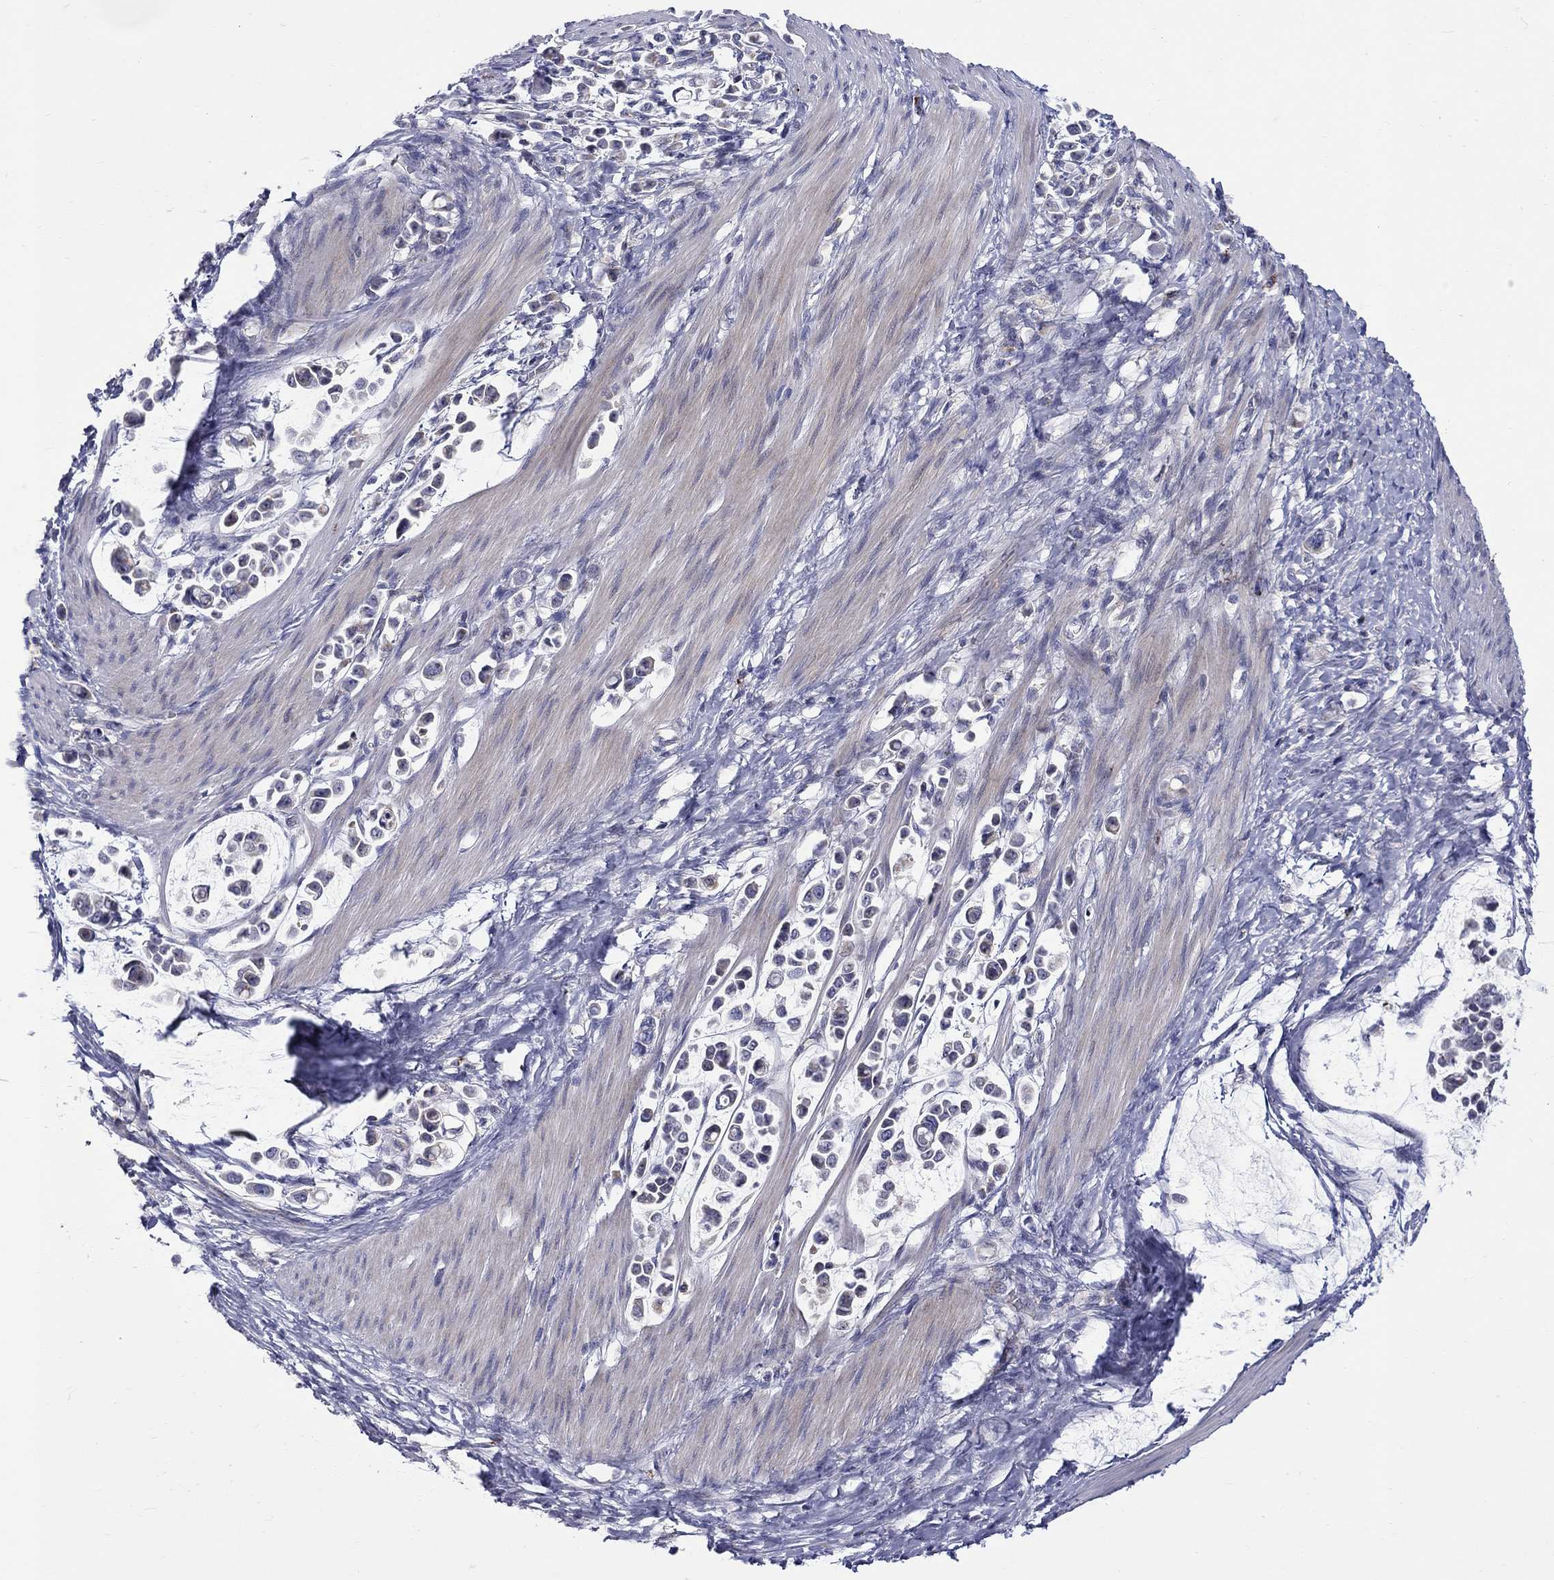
{"staining": {"intensity": "negative", "quantity": "none", "location": "none"}, "tissue": "stomach cancer", "cell_type": "Tumor cells", "image_type": "cancer", "snomed": [{"axis": "morphology", "description": "Adenocarcinoma, NOS"}, {"axis": "topography", "description": "Stomach"}], "caption": "Tumor cells are negative for brown protein staining in stomach cancer (adenocarcinoma). (DAB (3,3'-diaminobenzidine) IHC, high magnification).", "gene": "HMX2", "patient": {"sex": "male", "age": 82}}